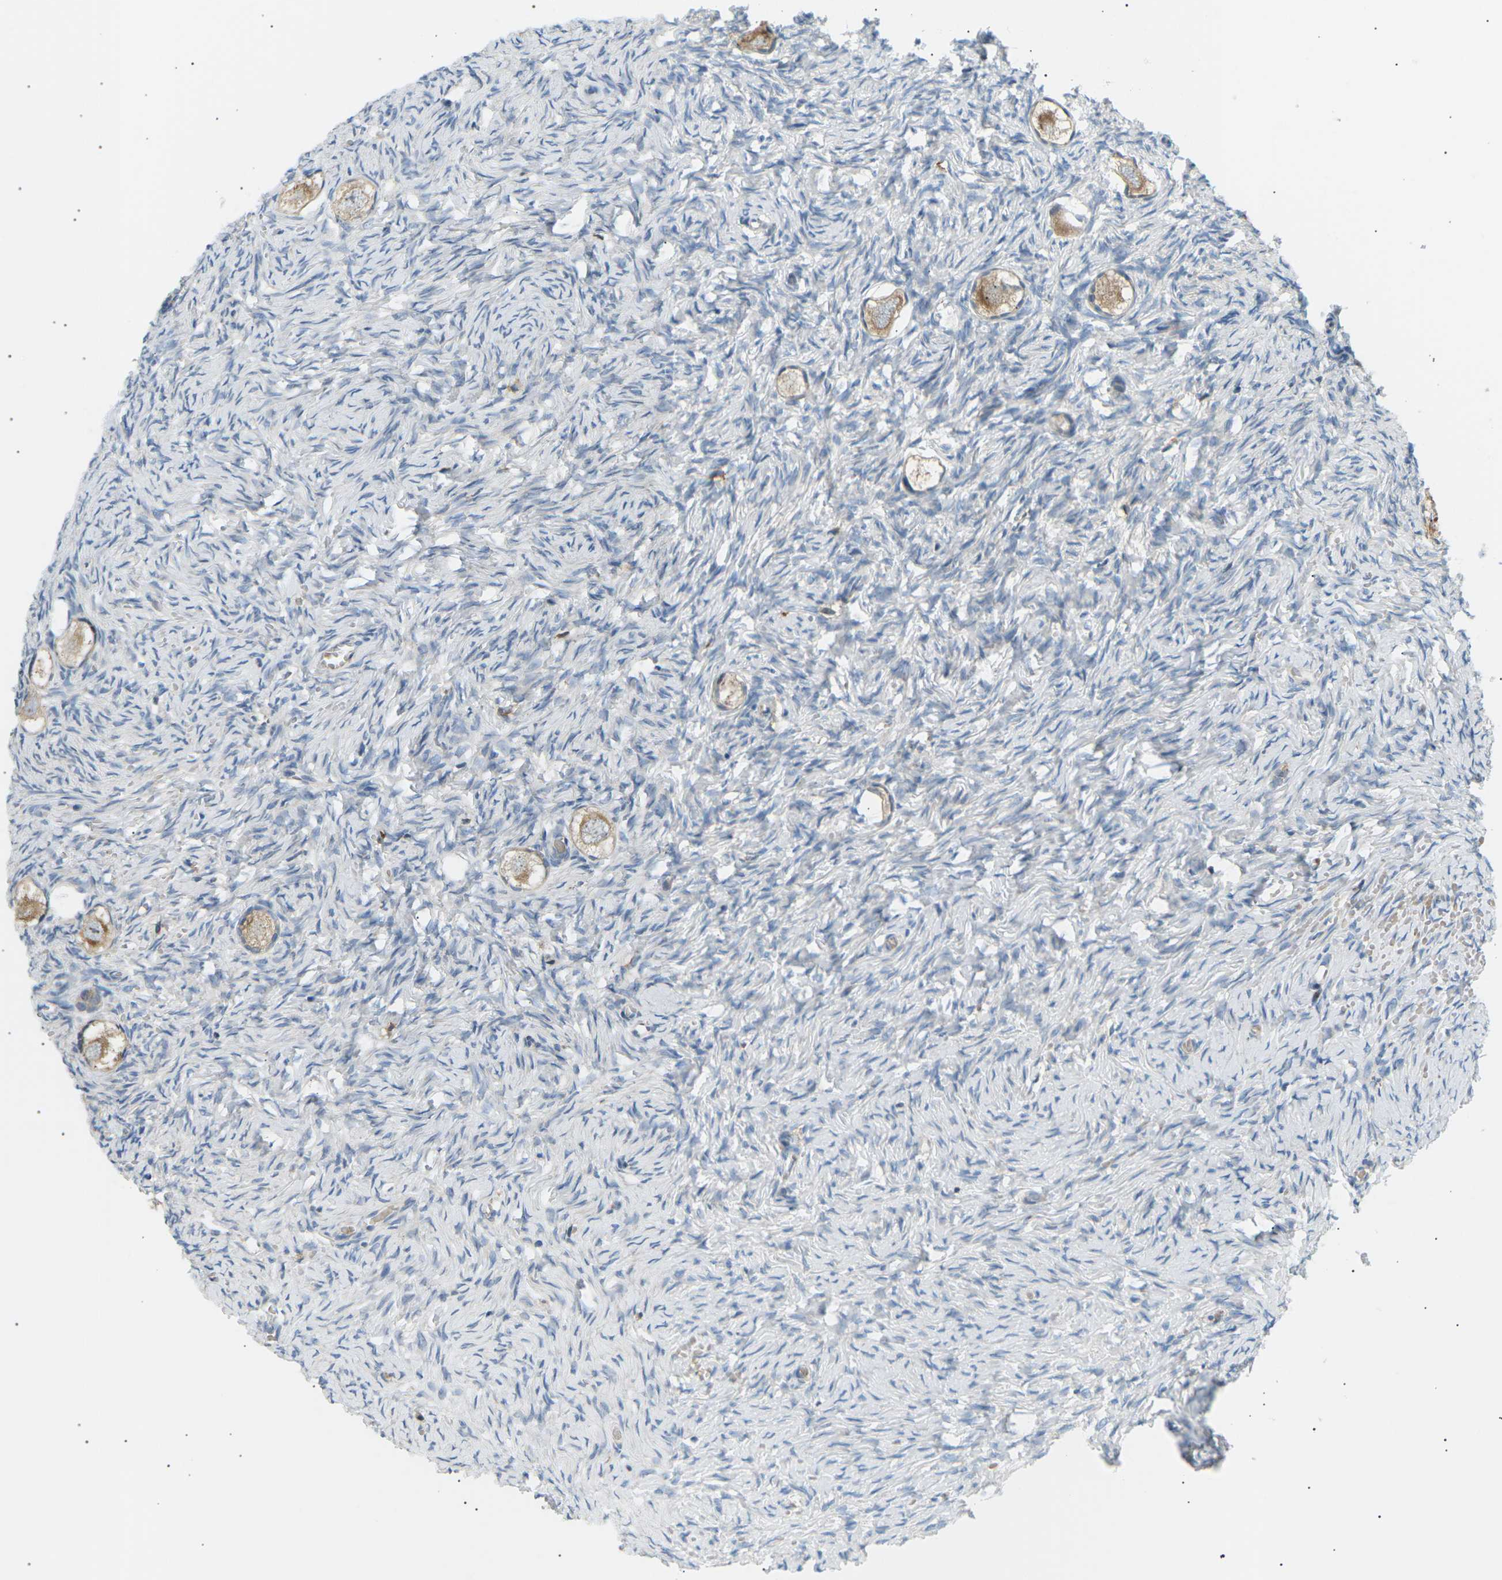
{"staining": {"intensity": "moderate", "quantity": ">75%", "location": "cytoplasmic/membranous"}, "tissue": "ovary", "cell_type": "Follicle cells", "image_type": "normal", "snomed": [{"axis": "morphology", "description": "Normal tissue, NOS"}, {"axis": "topography", "description": "Ovary"}], "caption": "Protein expression by IHC displays moderate cytoplasmic/membranous expression in about >75% of follicle cells in unremarkable ovary.", "gene": "TBC1D8", "patient": {"sex": "female", "age": 27}}